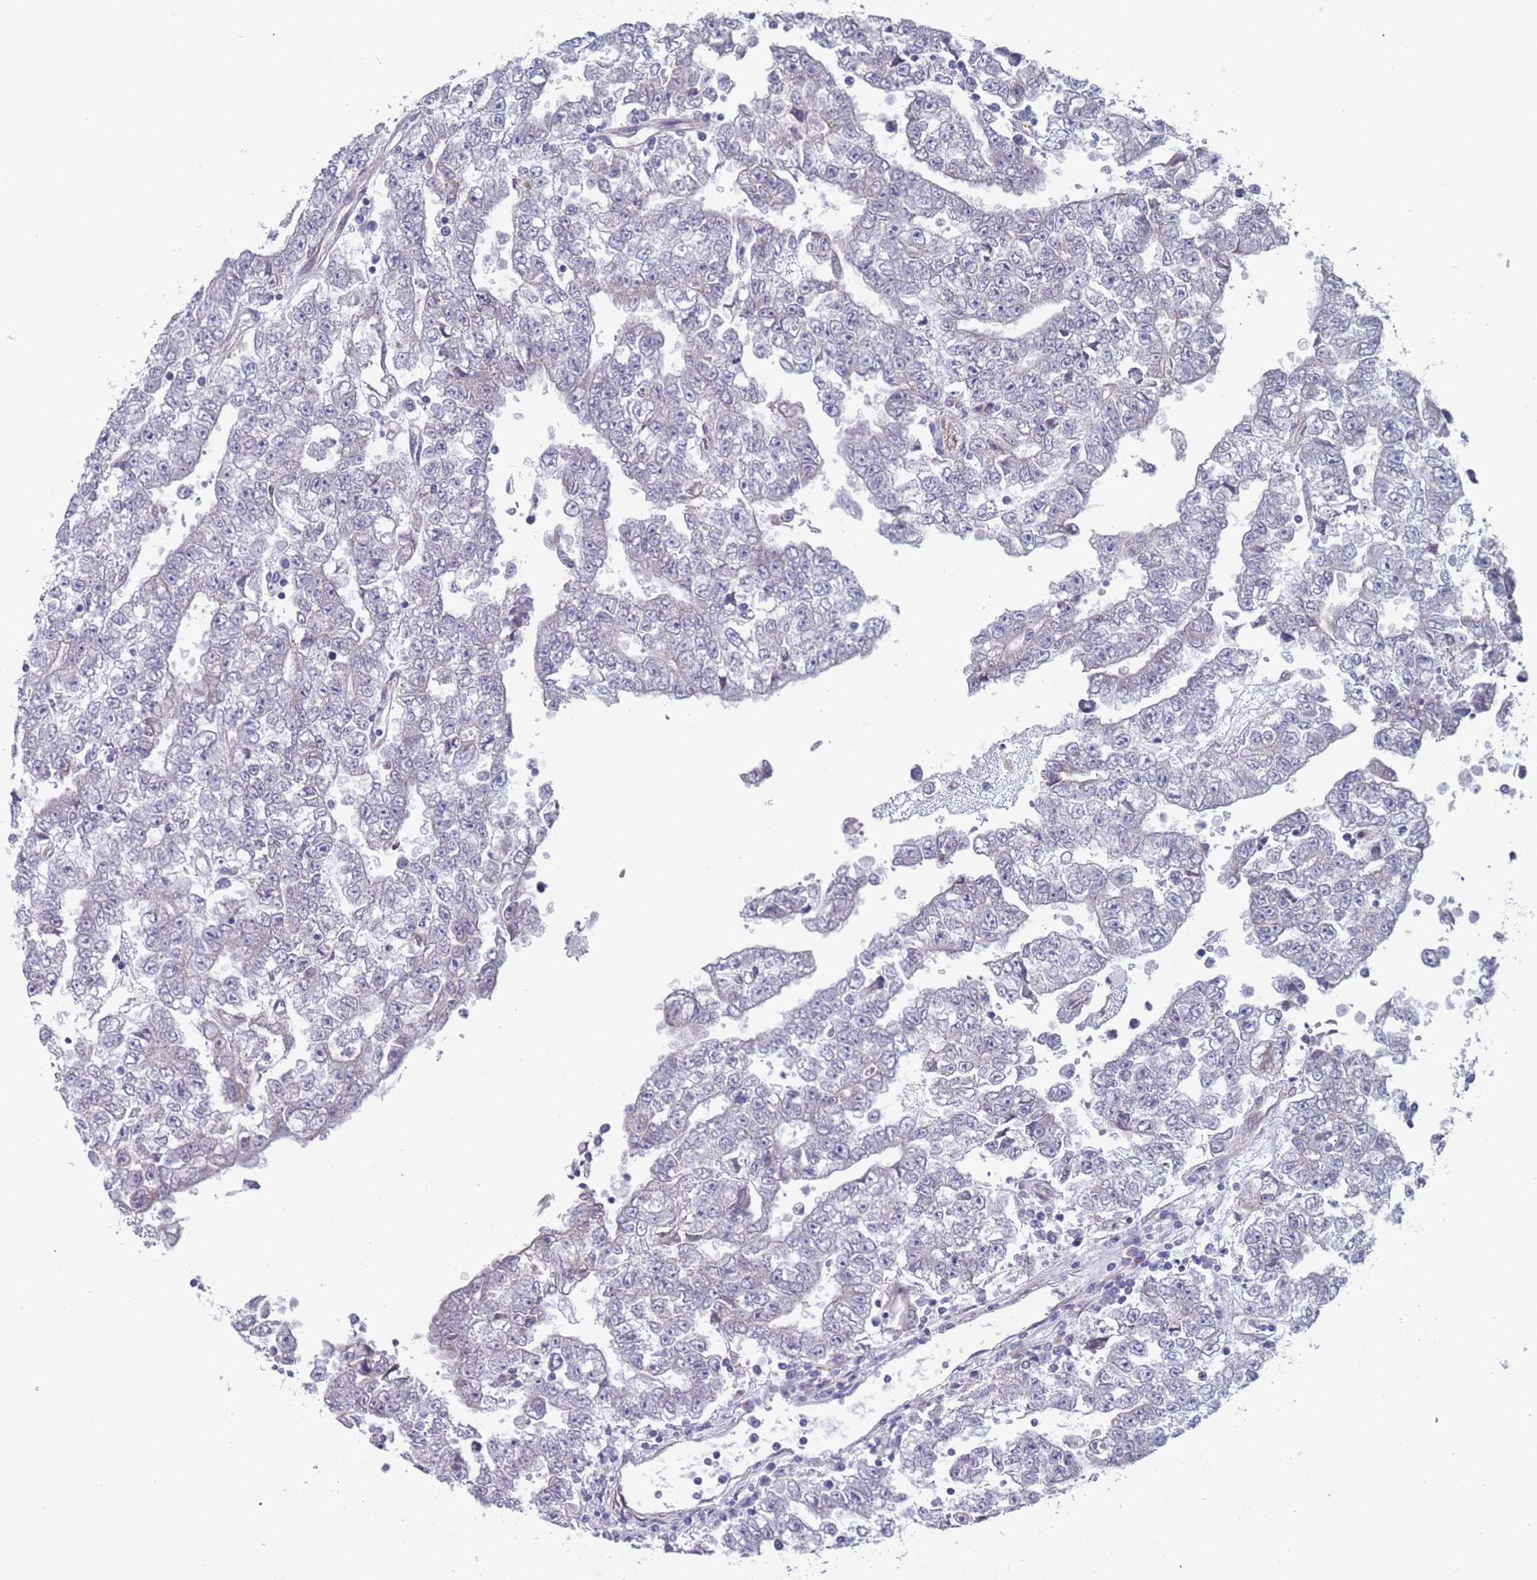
{"staining": {"intensity": "negative", "quantity": "none", "location": "none"}, "tissue": "testis cancer", "cell_type": "Tumor cells", "image_type": "cancer", "snomed": [{"axis": "morphology", "description": "Carcinoma, Embryonal, NOS"}, {"axis": "topography", "description": "Testis"}], "caption": "An immunohistochemistry histopathology image of embryonal carcinoma (testis) is shown. There is no staining in tumor cells of embryonal carcinoma (testis).", "gene": "SLC1A6", "patient": {"sex": "male", "age": 25}}